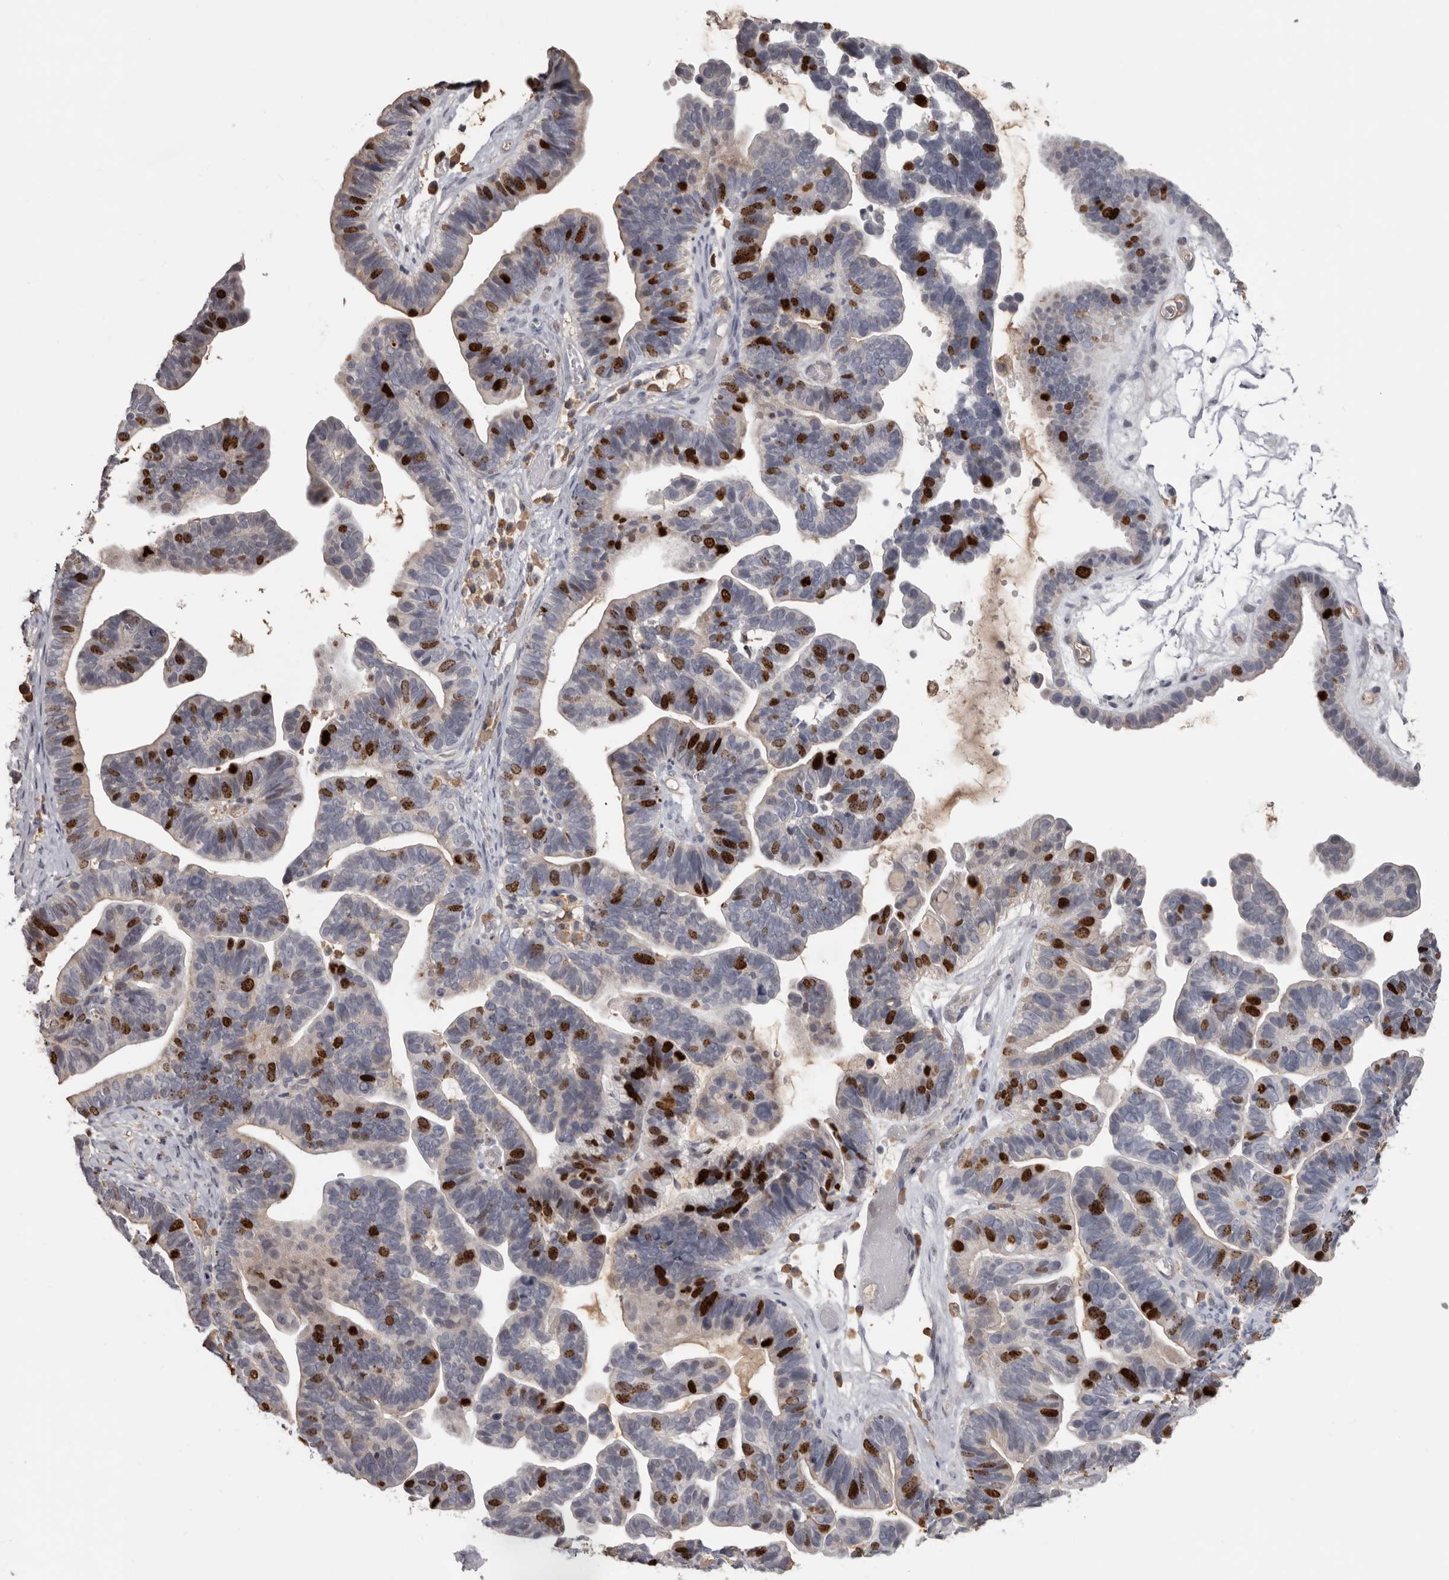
{"staining": {"intensity": "strong", "quantity": "25%-75%", "location": "nuclear"}, "tissue": "ovarian cancer", "cell_type": "Tumor cells", "image_type": "cancer", "snomed": [{"axis": "morphology", "description": "Cystadenocarcinoma, serous, NOS"}, {"axis": "topography", "description": "Ovary"}], "caption": "IHC (DAB) staining of ovarian cancer (serous cystadenocarcinoma) displays strong nuclear protein expression in about 25%-75% of tumor cells. (brown staining indicates protein expression, while blue staining denotes nuclei).", "gene": "CDCA8", "patient": {"sex": "female", "age": 56}}